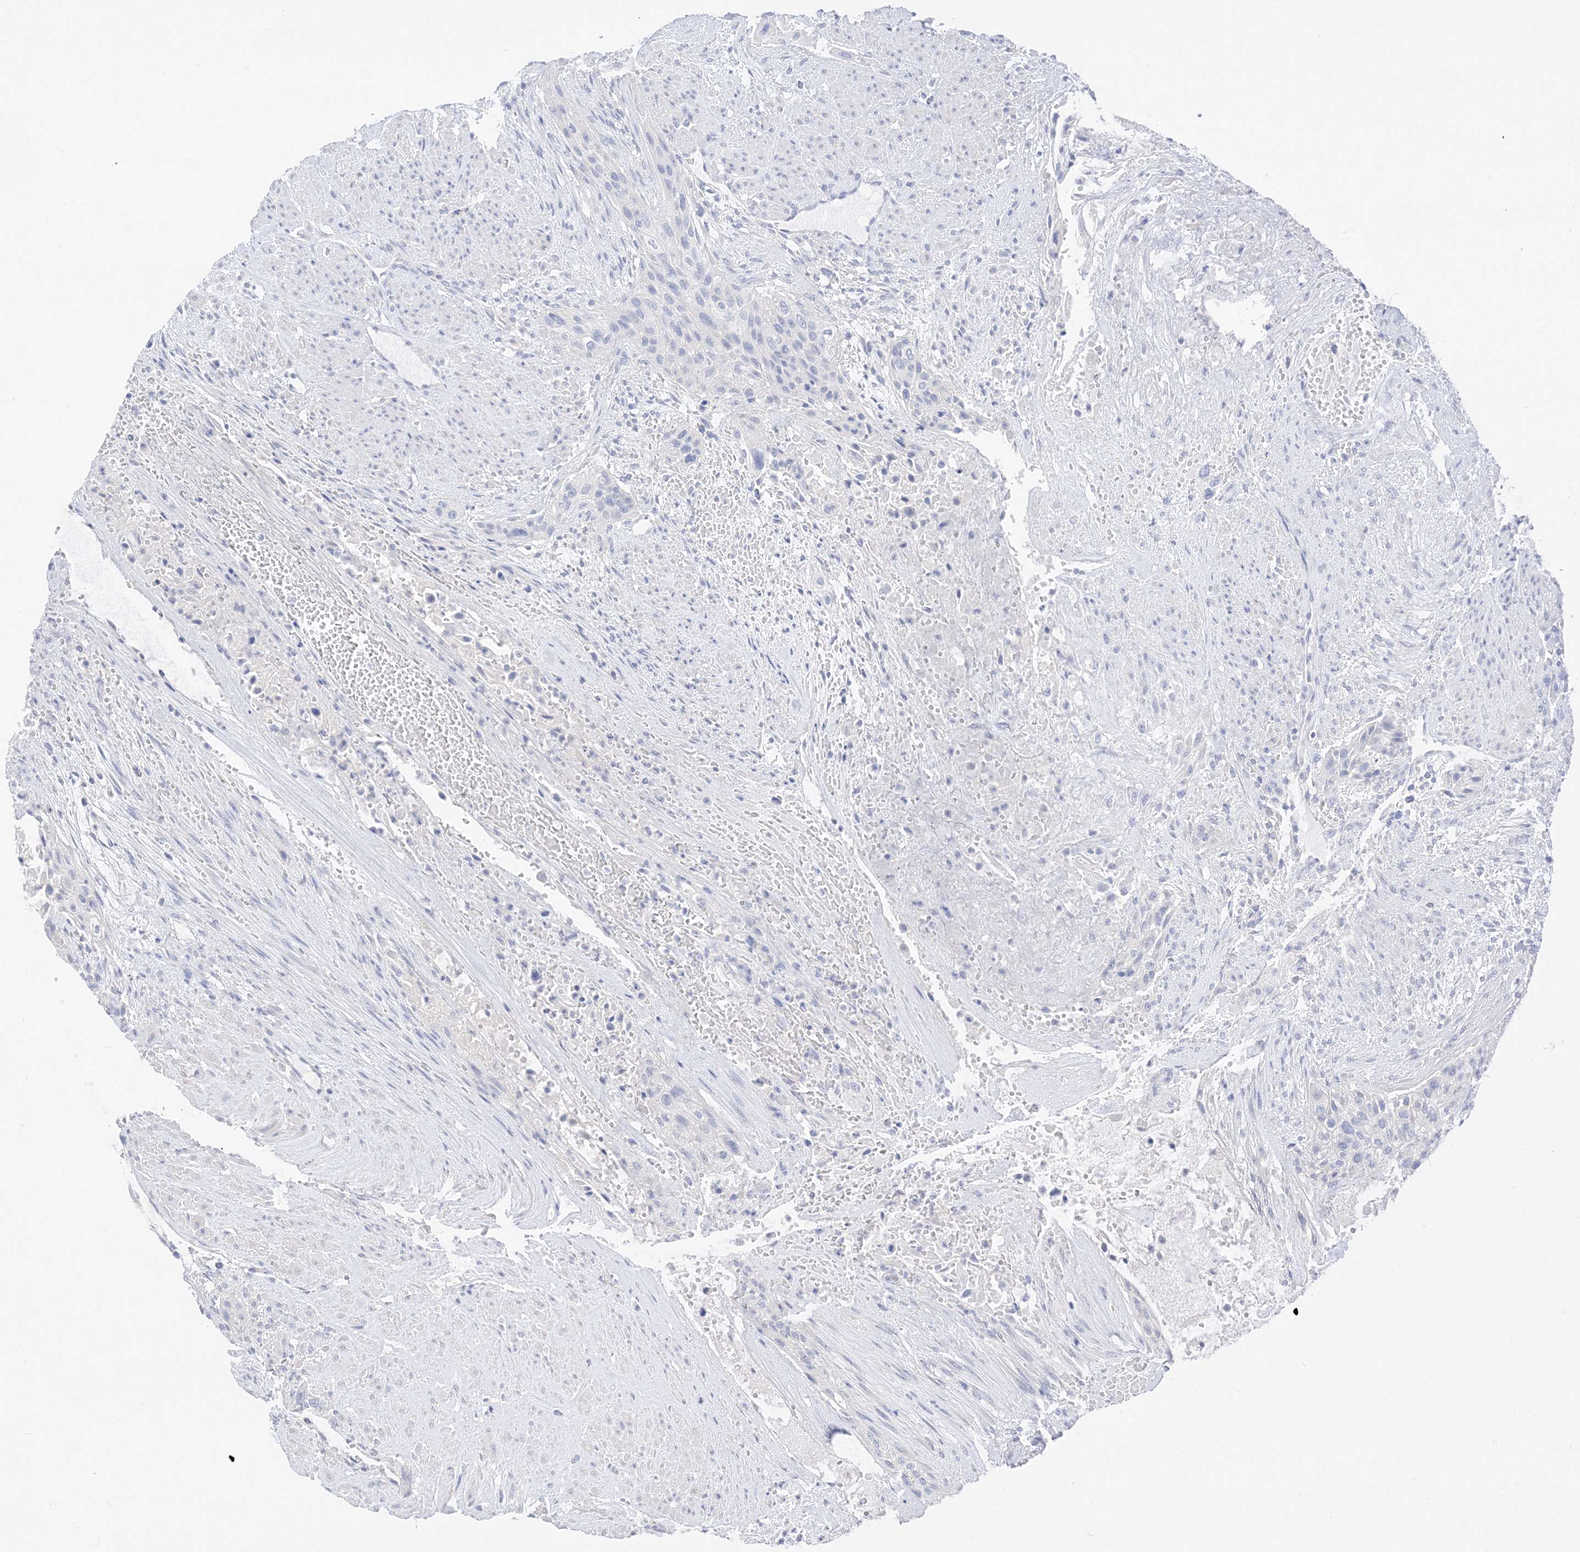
{"staining": {"intensity": "negative", "quantity": "none", "location": "none"}, "tissue": "urothelial cancer", "cell_type": "Tumor cells", "image_type": "cancer", "snomed": [{"axis": "morphology", "description": "Urothelial carcinoma, High grade"}, {"axis": "topography", "description": "Urinary bladder"}], "caption": "High-grade urothelial carcinoma was stained to show a protein in brown. There is no significant staining in tumor cells.", "gene": "MUC17", "patient": {"sex": "male", "age": 35}}